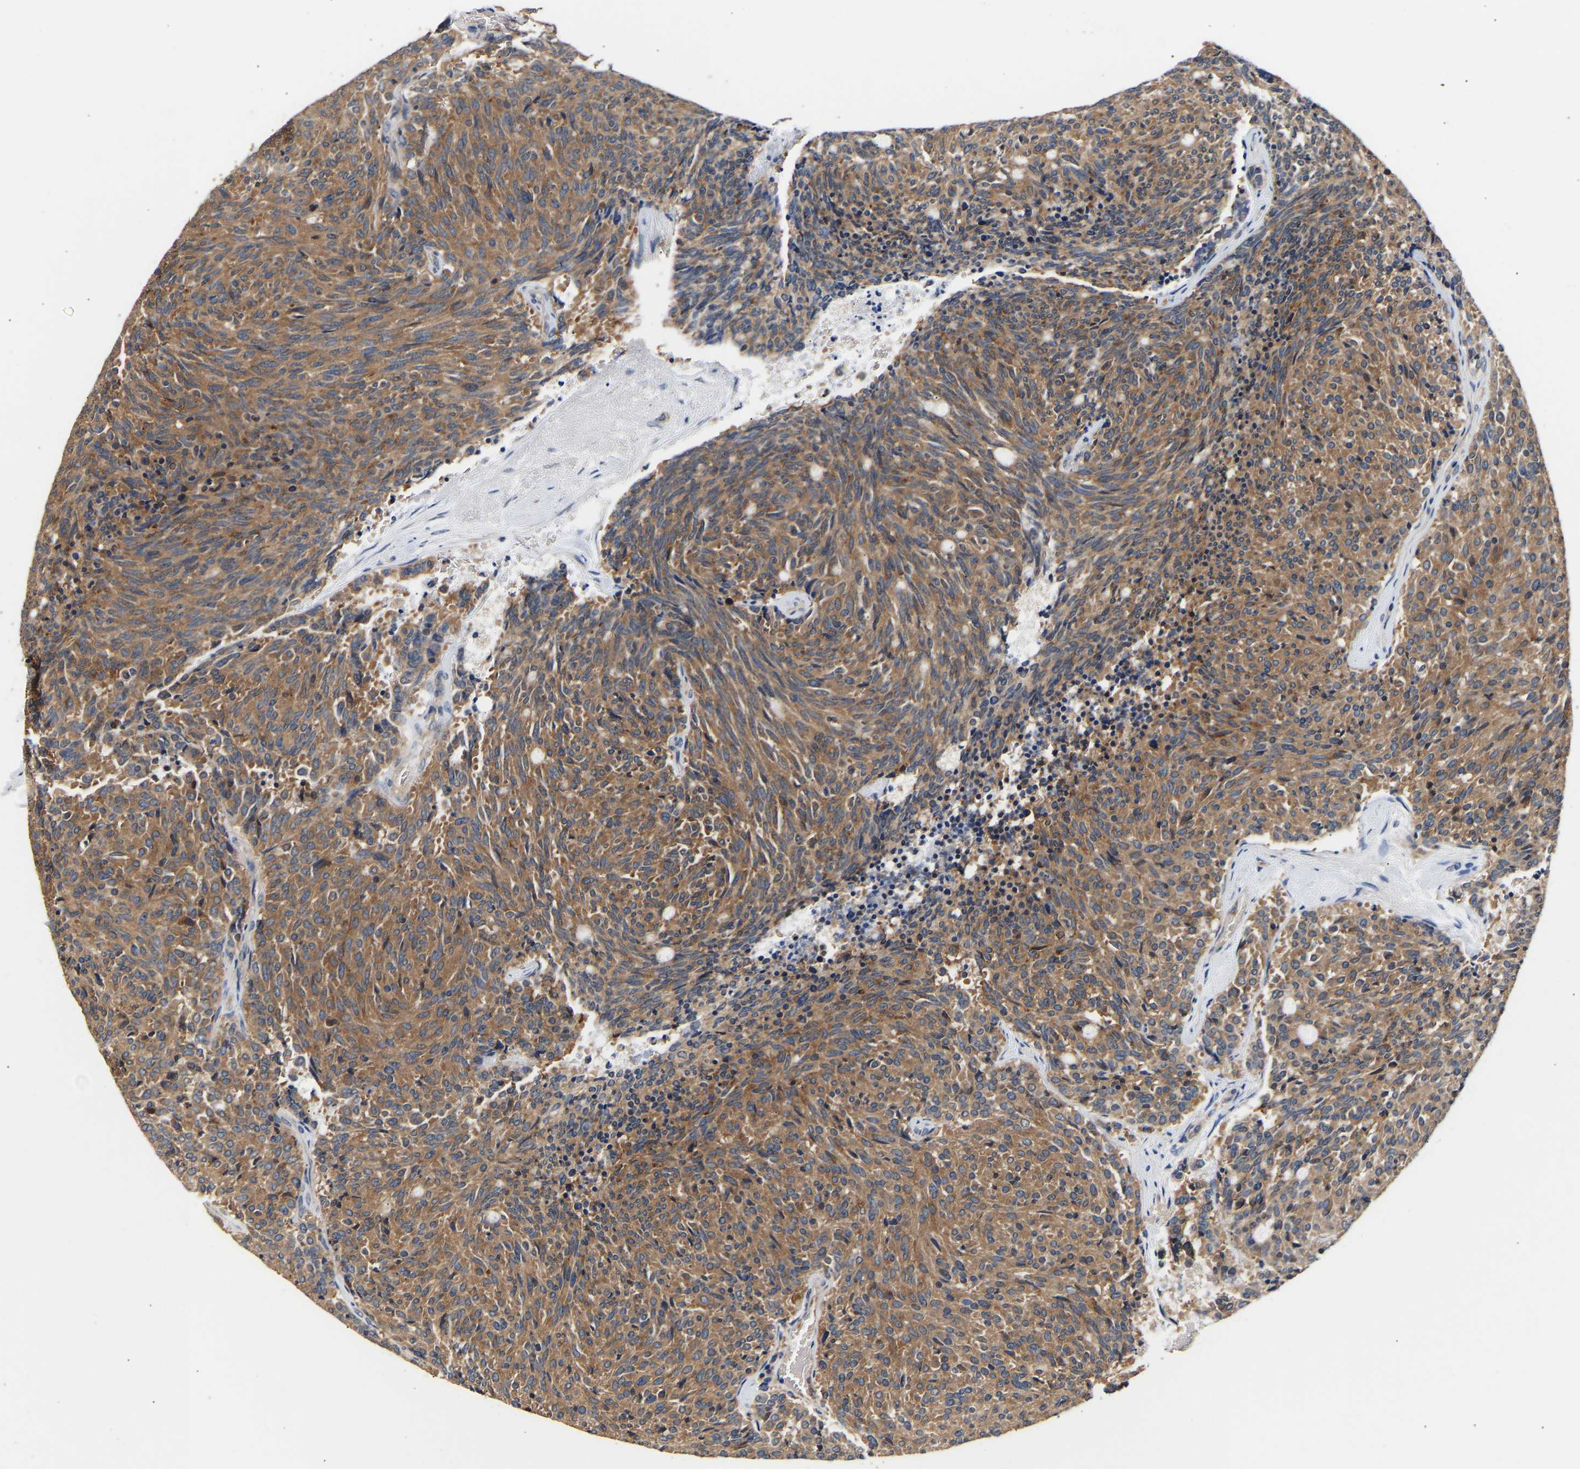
{"staining": {"intensity": "moderate", "quantity": ">75%", "location": "cytoplasmic/membranous"}, "tissue": "carcinoid", "cell_type": "Tumor cells", "image_type": "cancer", "snomed": [{"axis": "morphology", "description": "Carcinoid, malignant, NOS"}, {"axis": "topography", "description": "Pancreas"}], "caption": "Immunohistochemistry (DAB (3,3'-diaminobenzidine)) staining of carcinoid reveals moderate cytoplasmic/membranous protein positivity in approximately >75% of tumor cells.", "gene": "LRBA", "patient": {"sex": "female", "age": 54}}